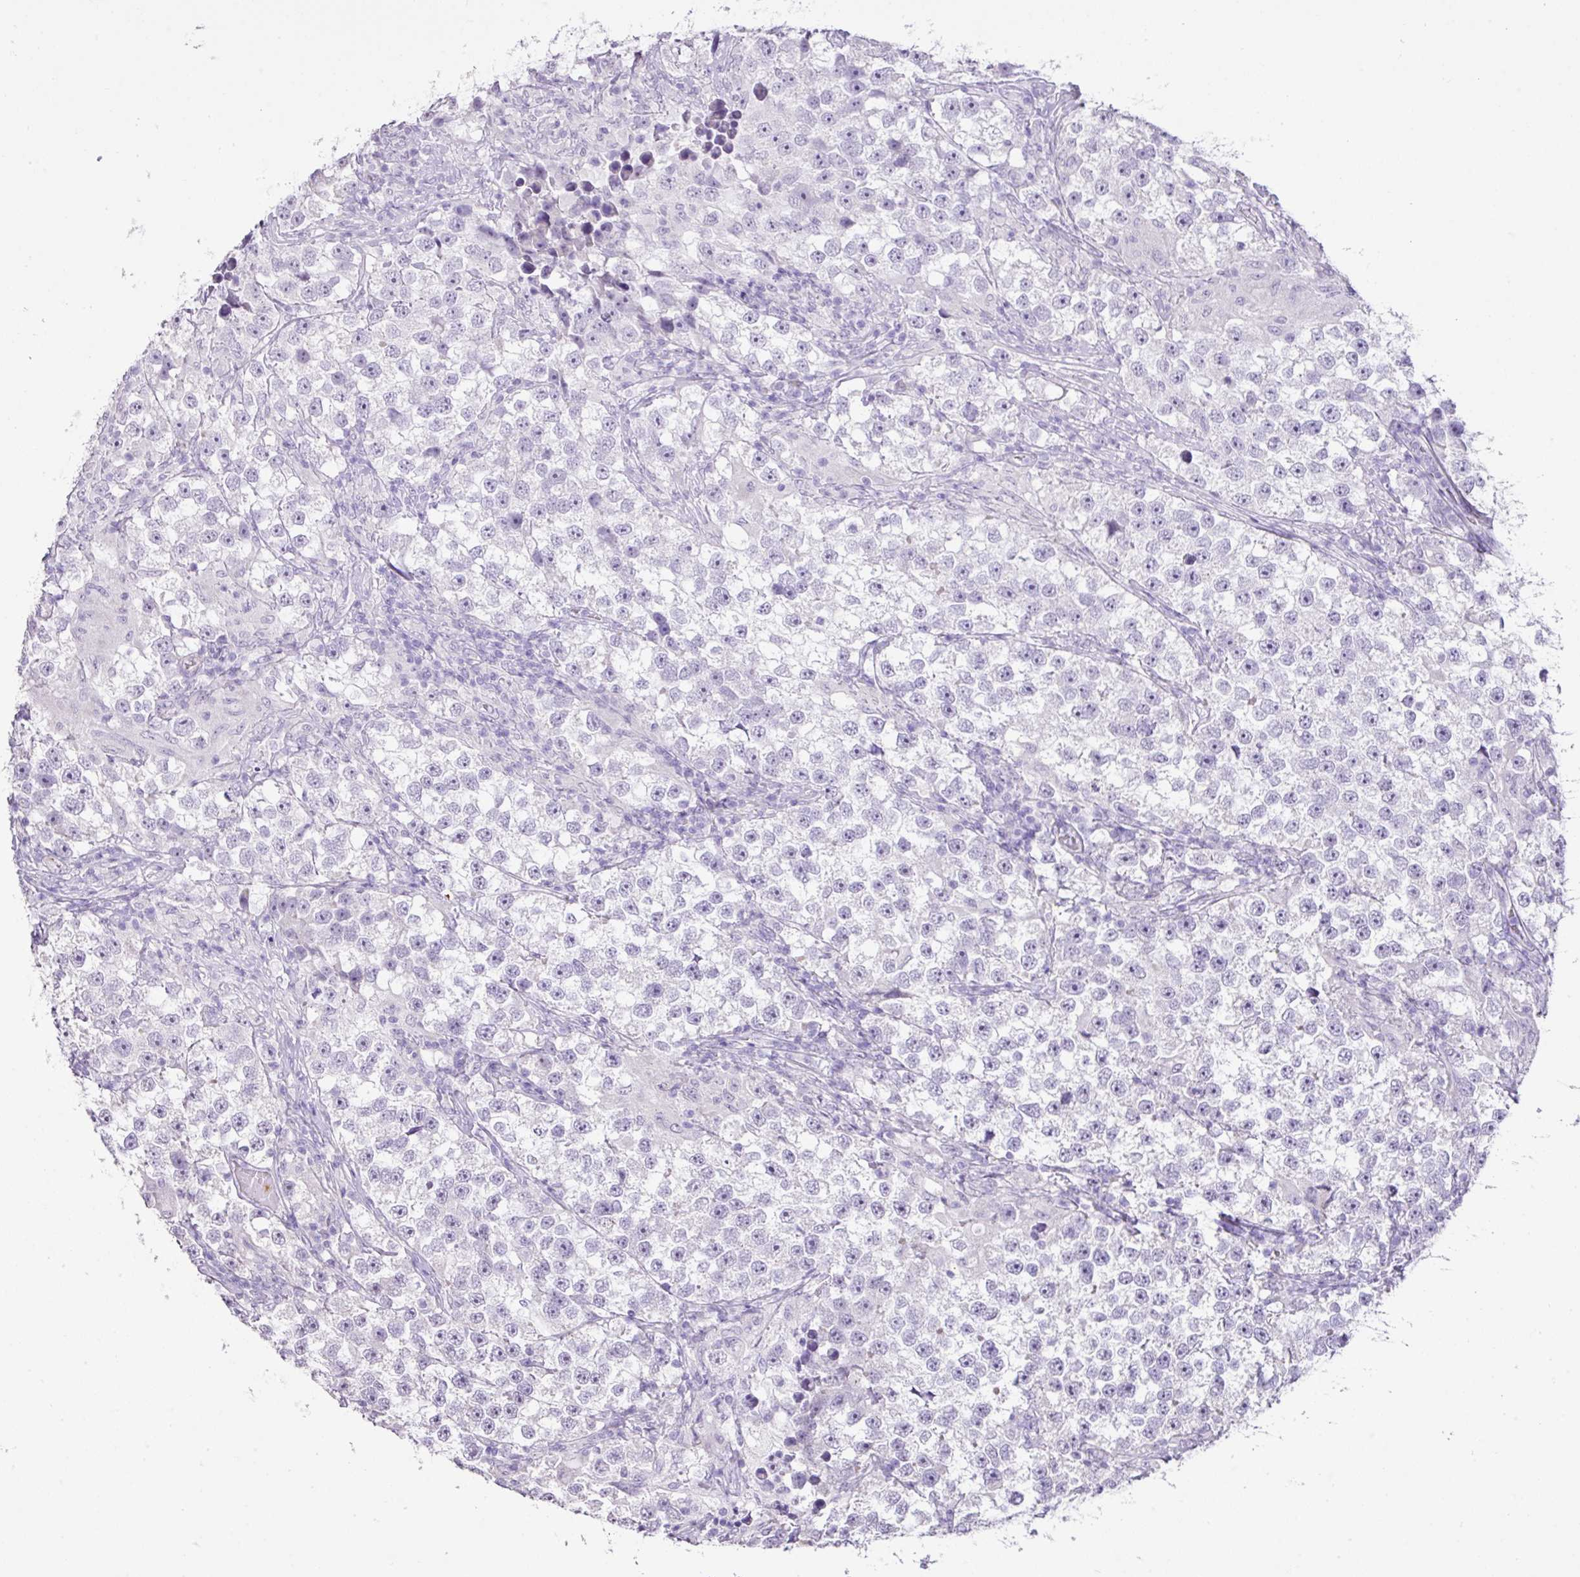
{"staining": {"intensity": "negative", "quantity": "none", "location": "none"}, "tissue": "testis cancer", "cell_type": "Tumor cells", "image_type": "cancer", "snomed": [{"axis": "morphology", "description": "Seminoma, NOS"}, {"axis": "topography", "description": "Testis"}], "caption": "Tumor cells show no significant protein staining in testis cancer.", "gene": "DIP2A", "patient": {"sex": "male", "age": 46}}